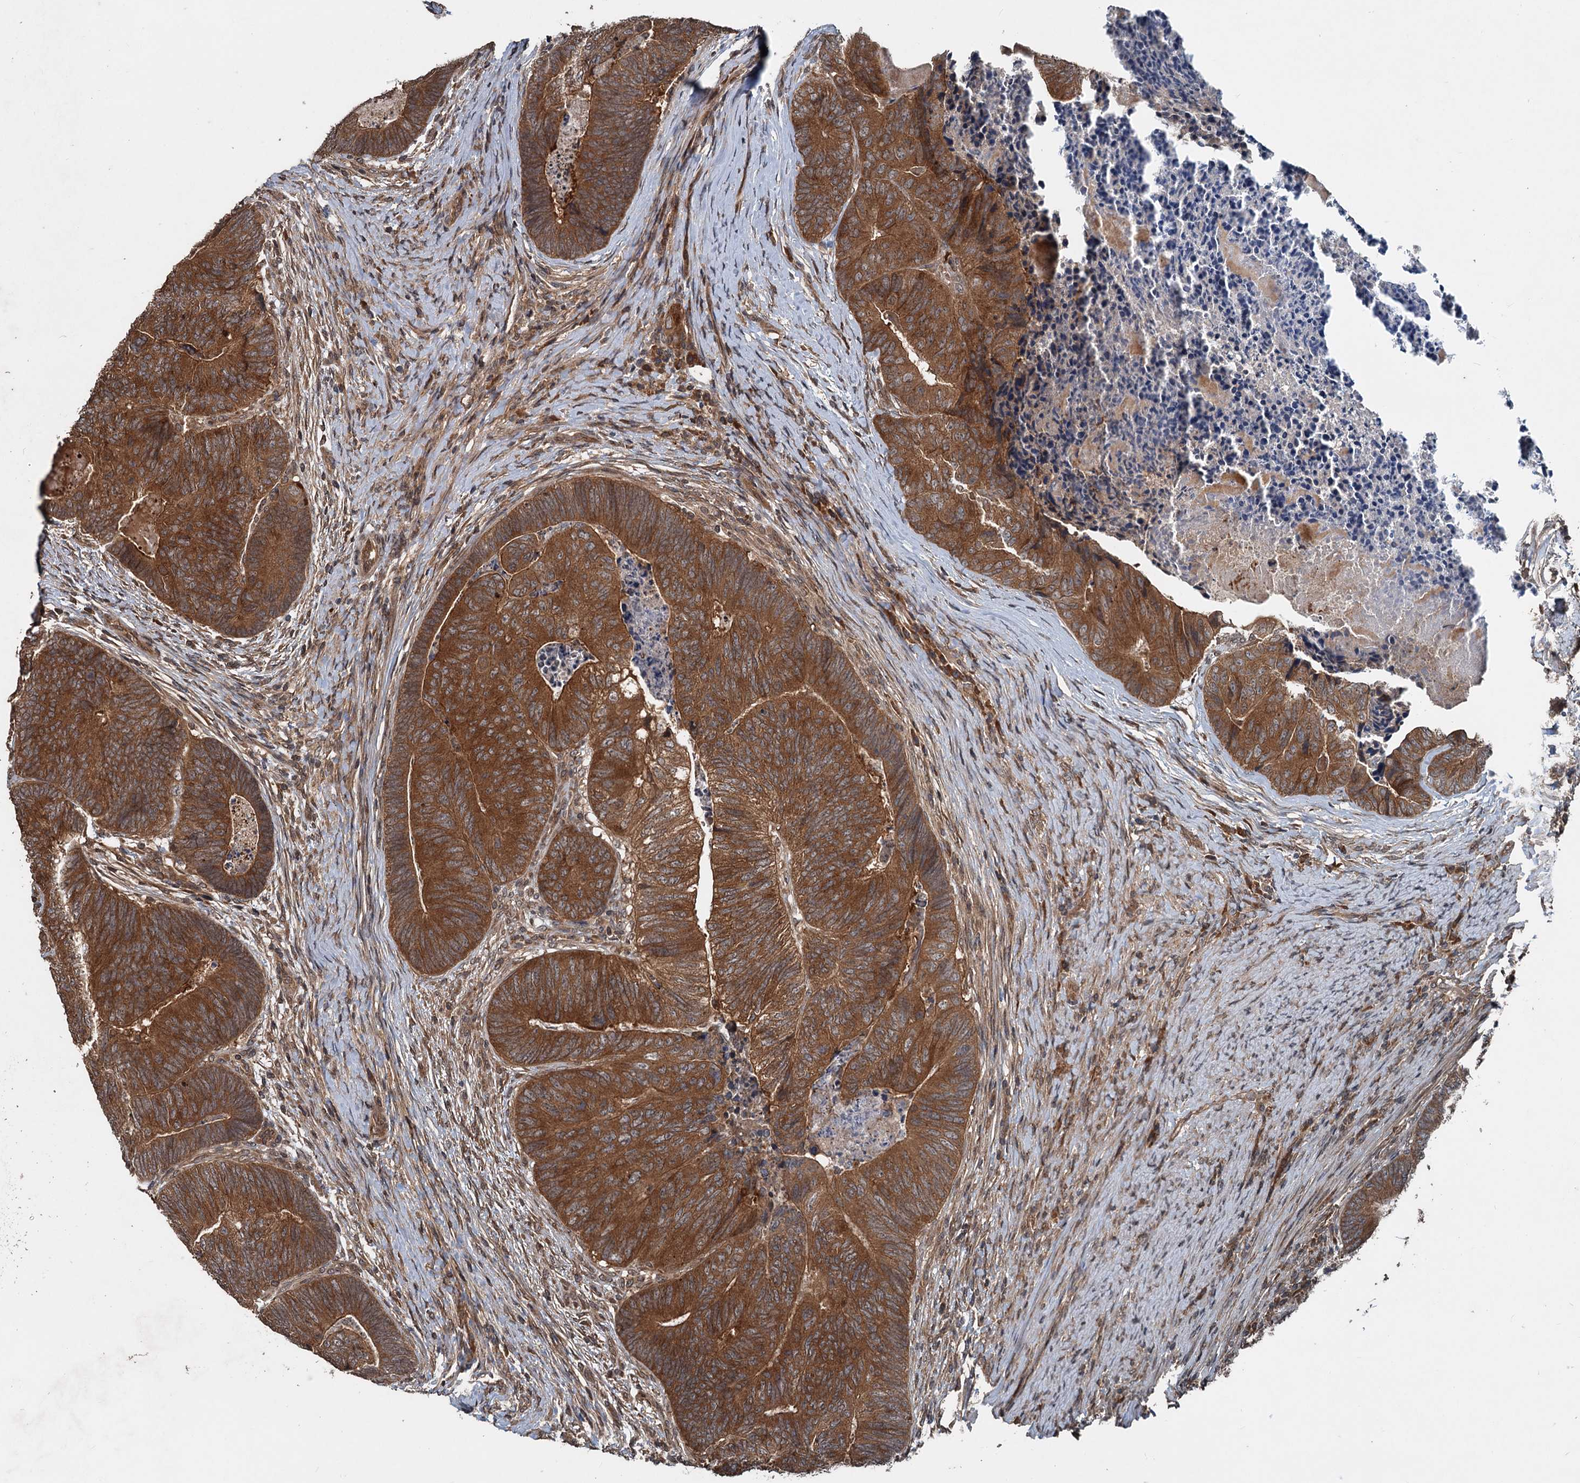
{"staining": {"intensity": "strong", "quantity": ">75%", "location": "cytoplasmic/membranous"}, "tissue": "colorectal cancer", "cell_type": "Tumor cells", "image_type": "cancer", "snomed": [{"axis": "morphology", "description": "Adenocarcinoma, NOS"}, {"axis": "topography", "description": "Colon"}], "caption": "A high amount of strong cytoplasmic/membranous staining is appreciated in approximately >75% of tumor cells in colorectal adenocarcinoma tissue.", "gene": "N4BP2L2", "patient": {"sex": "female", "age": 67}}